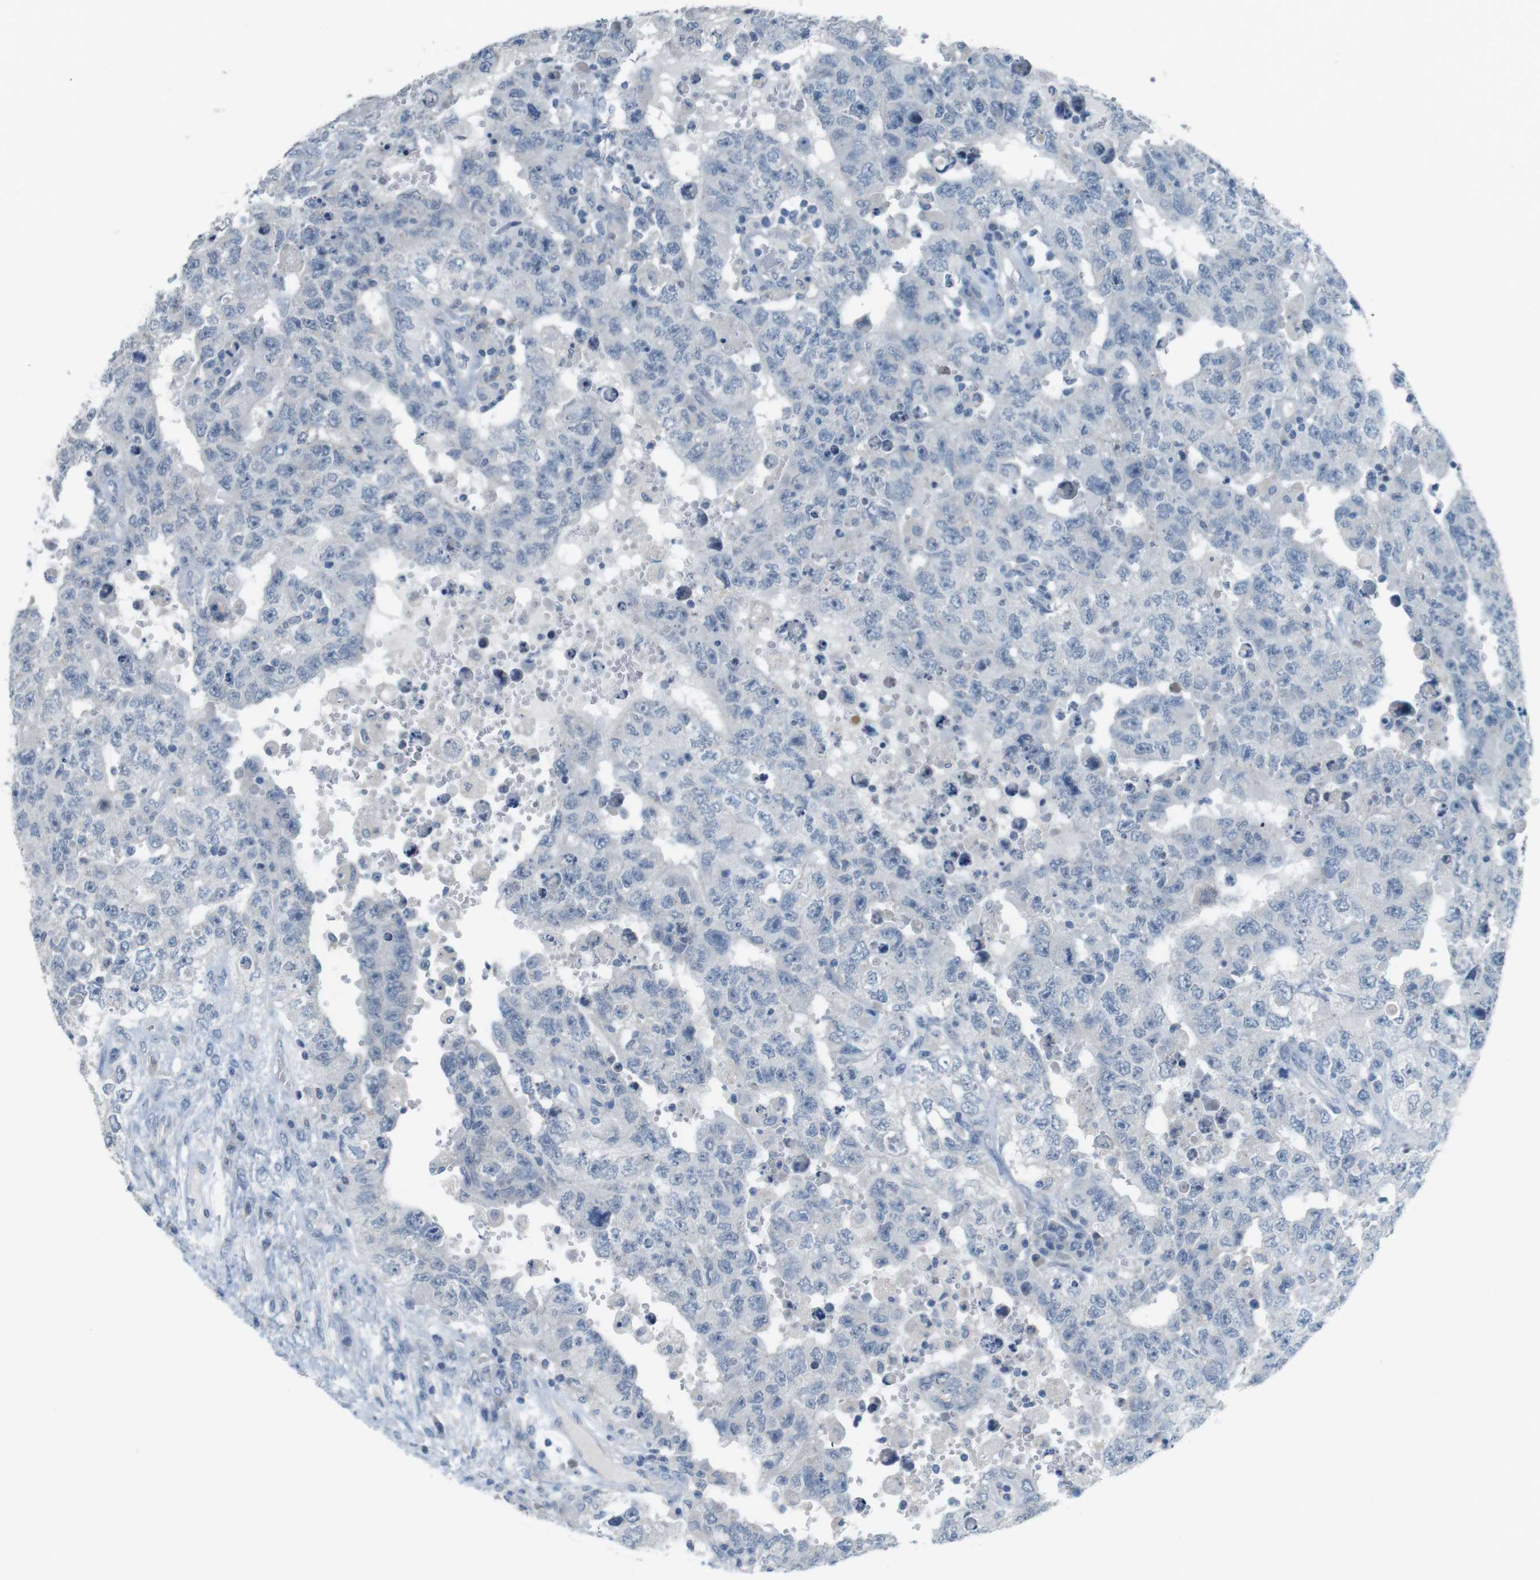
{"staining": {"intensity": "negative", "quantity": "none", "location": "none"}, "tissue": "testis cancer", "cell_type": "Tumor cells", "image_type": "cancer", "snomed": [{"axis": "morphology", "description": "Carcinoma, Embryonal, NOS"}, {"axis": "topography", "description": "Testis"}], "caption": "This is an immunohistochemistry (IHC) photomicrograph of testis cancer (embryonal carcinoma). There is no staining in tumor cells.", "gene": "MUC5B", "patient": {"sex": "male", "age": 26}}